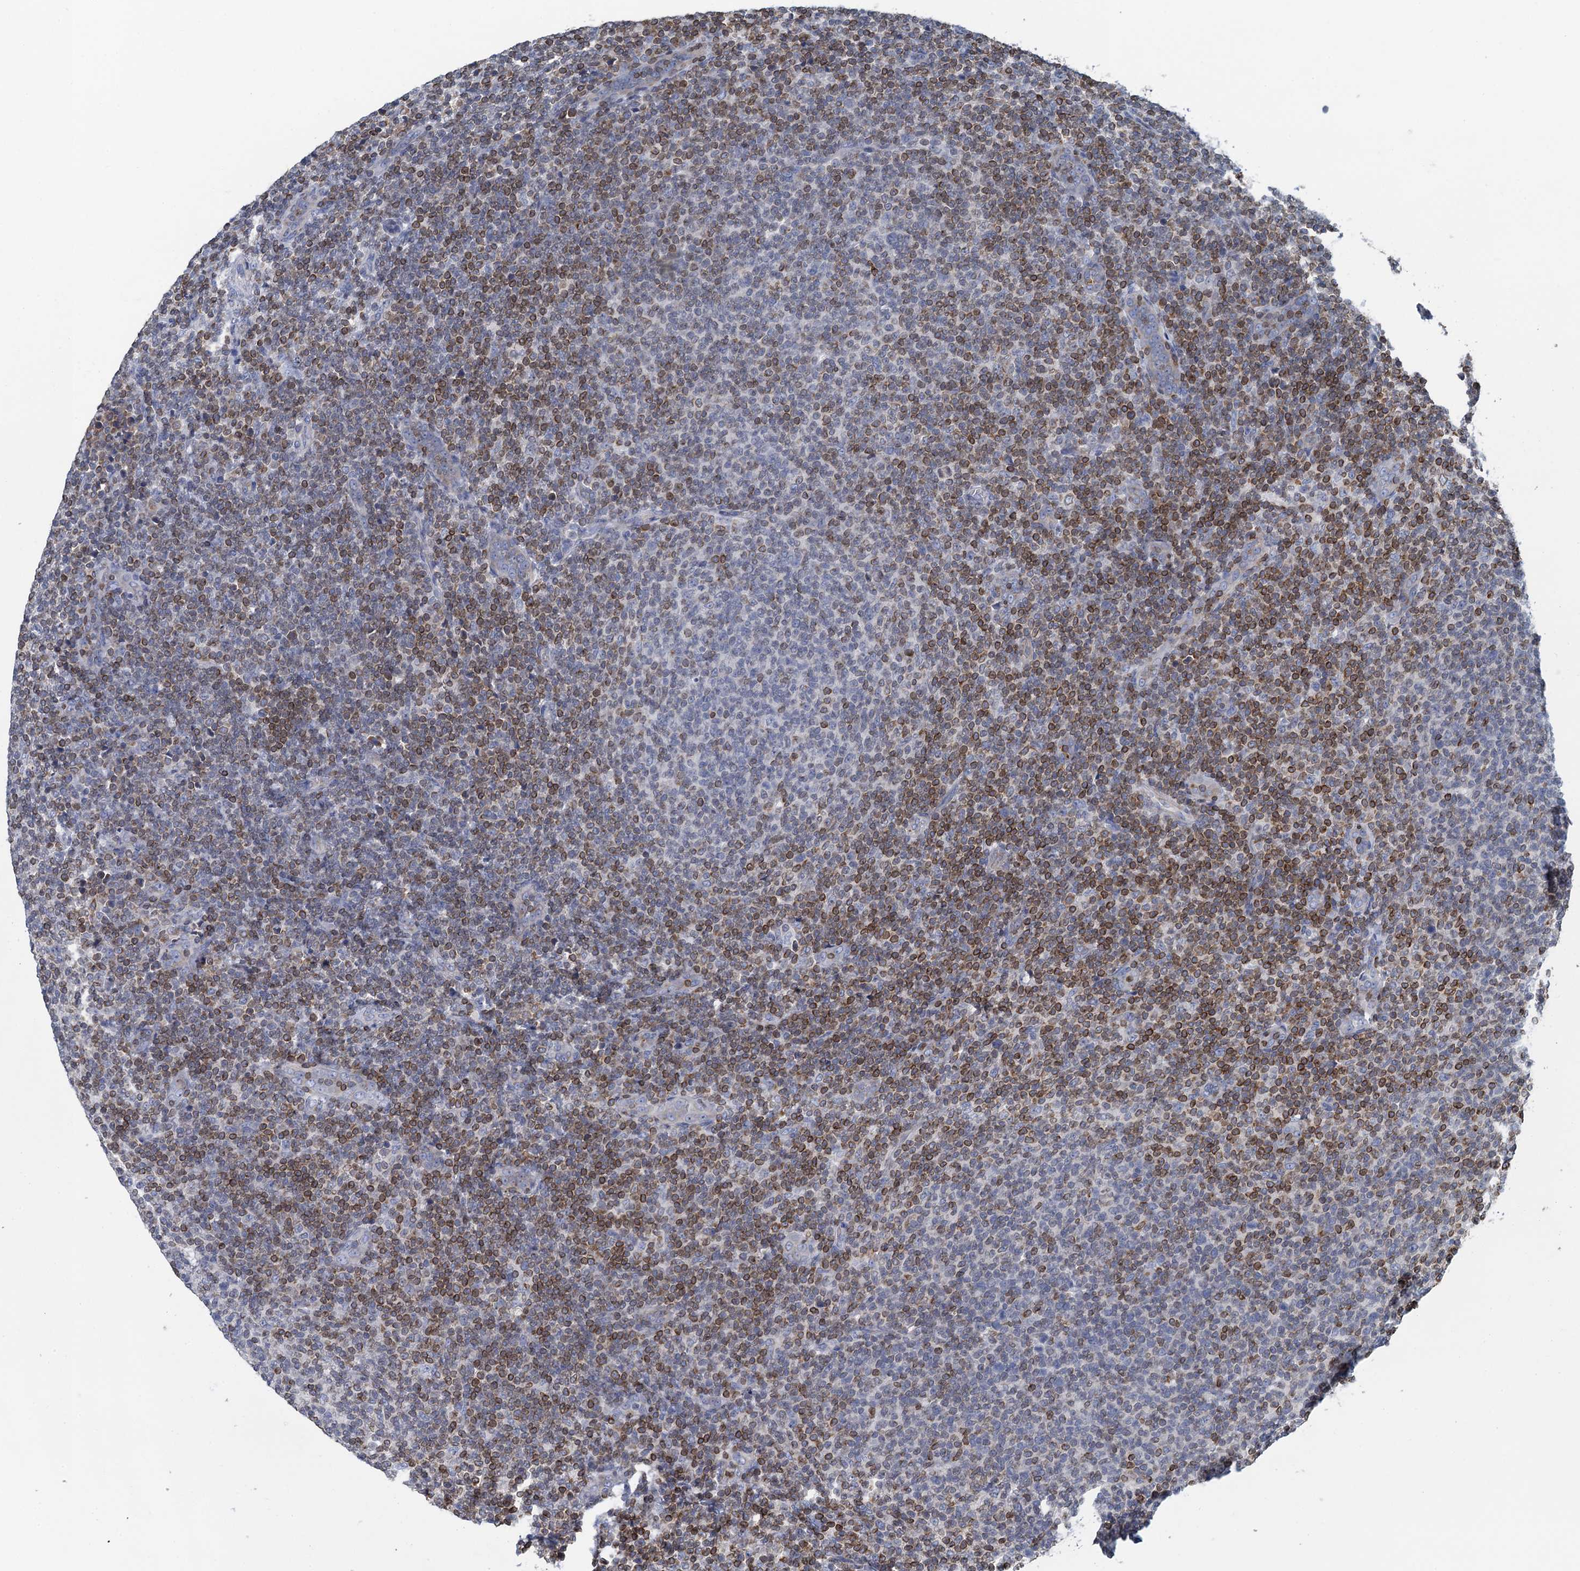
{"staining": {"intensity": "moderate", "quantity": "25%-75%", "location": "cytoplasmic/membranous"}, "tissue": "lymphoma", "cell_type": "Tumor cells", "image_type": "cancer", "snomed": [{"axis": "morphology", "description": "Malignant lymphoma, non-Hodgkin's type, Low grade"}, {"axis": "topography", "description": "Lymph node"}], "caption": "There is medium levels of moderate cytoplasmic/membranous expression in tumor cells of malignant lymphoma, non-Hodgkin's type (low-grade), as demonstrated by immunohistochemical staining (brown color).", "gene": "TRAF3IP3", "patient": {"sex": "male", "age": 66}}